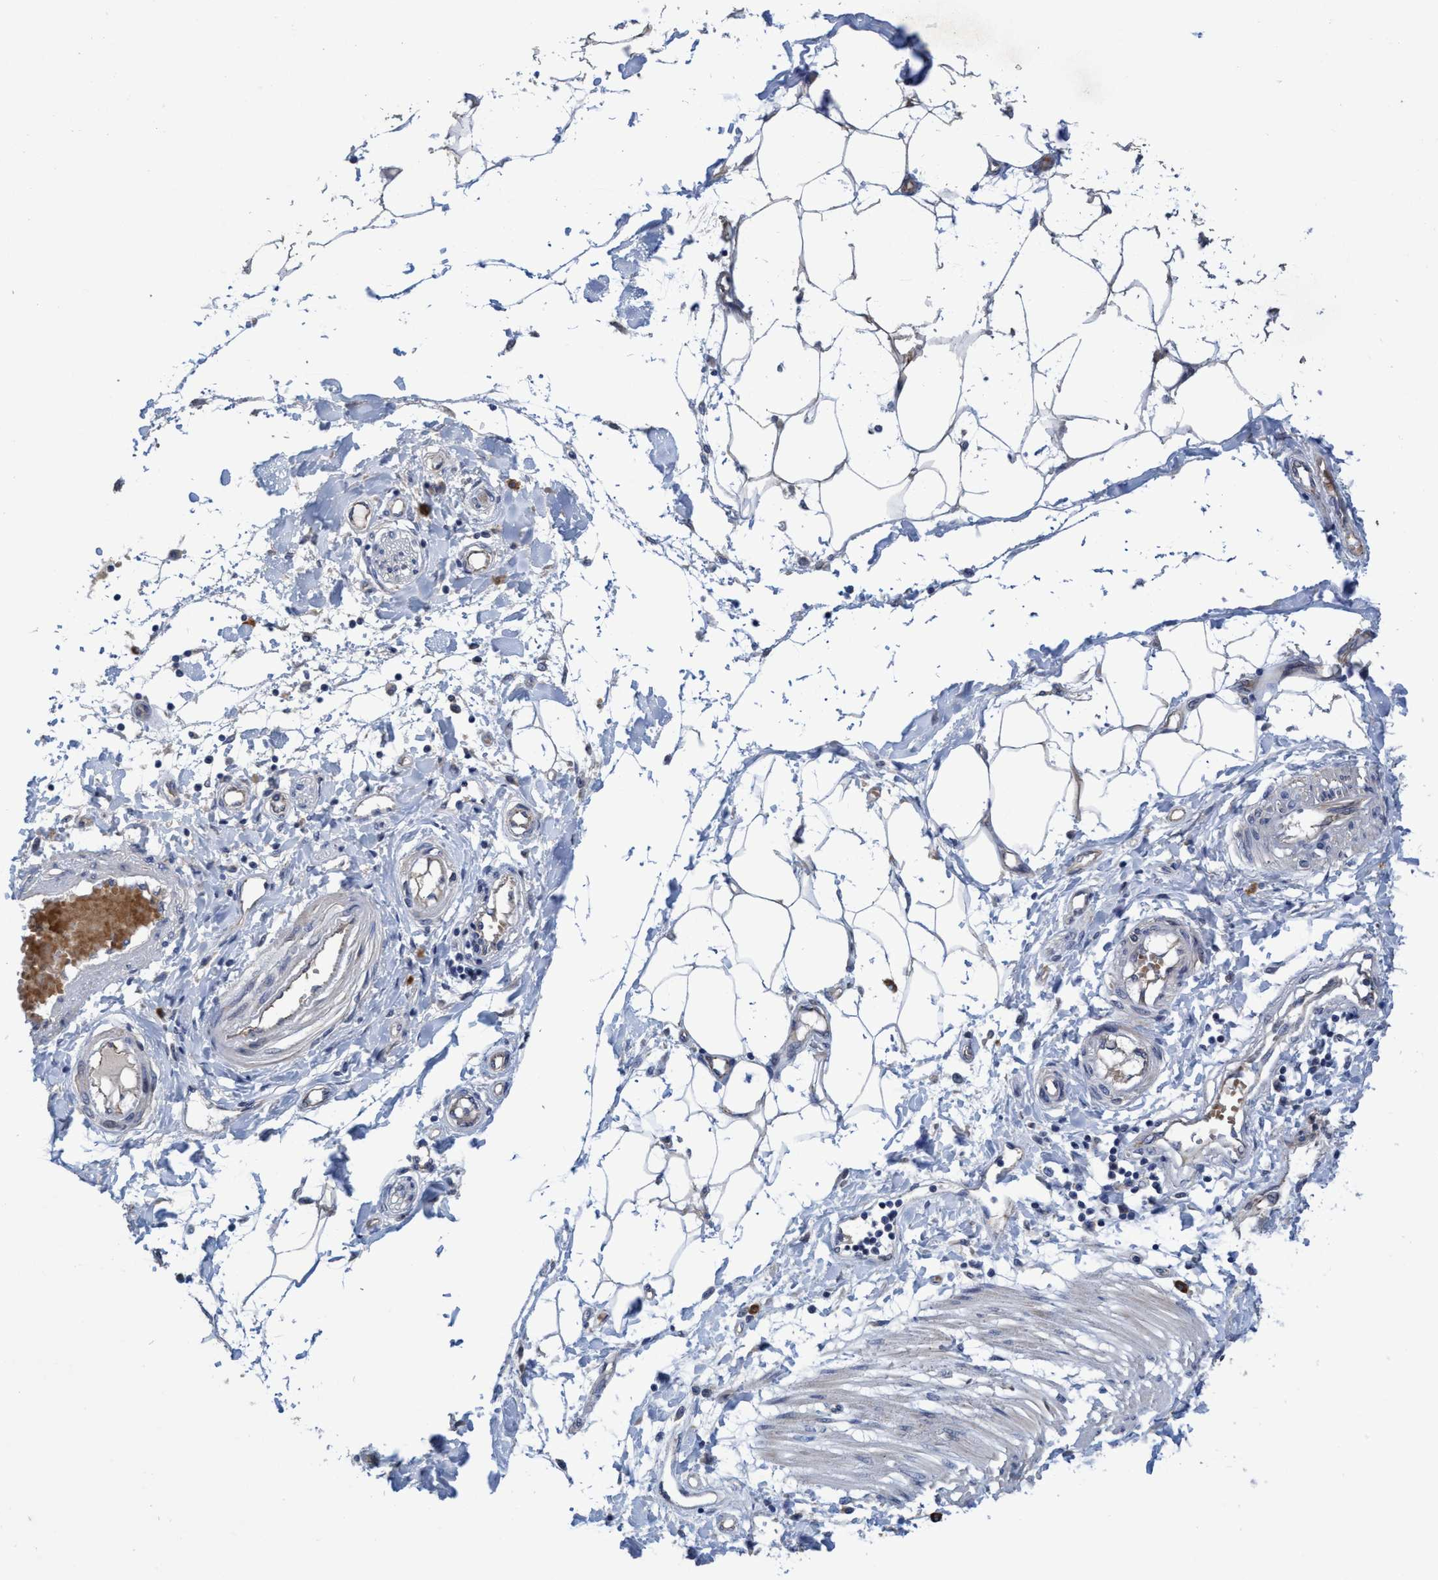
{"staining": {"intensity": "negative", "quantity": "none", "location": "none"}, "tissue": "adipose tissue", "cell_type": "Adipocytes", "image_type": "normal", "snomed": [{"axis": "morphology", "description": "Normal tissue, NOS"}, {"axis": "morphology", "description": "Adenocarcinoma, NOS"}, {"axis": "topography", "description": "Colon"}, {"axis": "topography", "description": "Peripheral nerve tissue"}], "caption": "Immunohistochemistry micrograph of normal human adipose tissue stained for a protein (brown), which reveals no staining in adipocytes. (Immunohistochemistry (ihc), brightfield microscopy, high magnification).", "gene": "SEMA4D", "patient": {"sex": "male", "age": 14}}